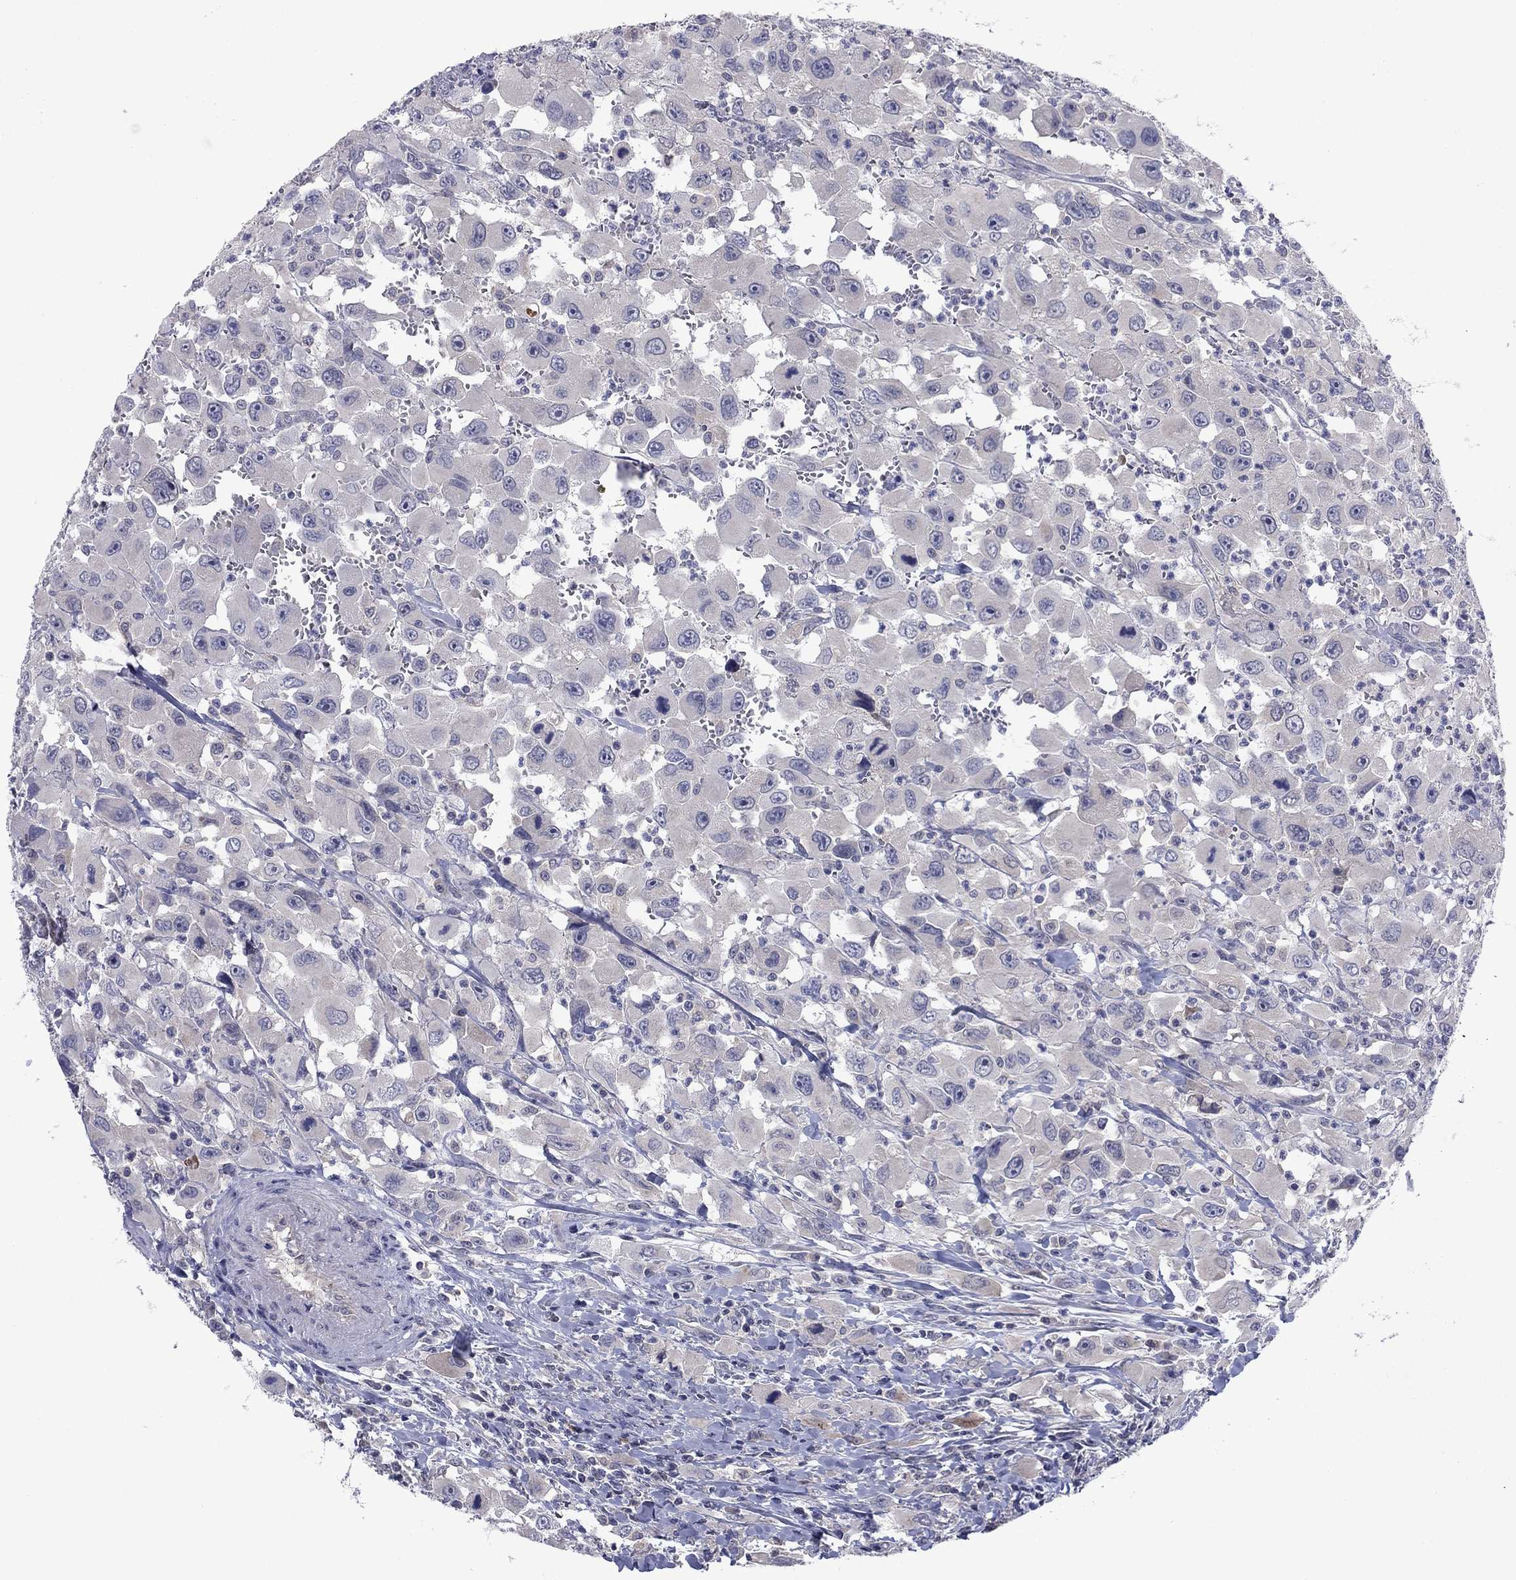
{"staining": {"intensity": "negative", "quantity": "none", "location": "none"}, "tissue": "head and neck cancer", "cell_type": "Tumor cells", "image_type": "cancer", "snomed": [{"axis": "morphology", "description": "Squamous cell carcinoma, NOS"}, {"axis": "morphology", "description": "Squamous cell carcinoma, metastatic, NOS"}, {"axis": "topography", "description": "Oral tissue"}, {"axis": "topography", "description": "Head-Neck"}], "caption": "Immunohistochemistry of human head and neck cancer reveals no staining in tumor cells. Brightfield microscopy of IHC stained with DAB (3,3'-diaminobenzidine) (brown) and hematoxylin (blue), captured at high magnification.", "gene": "GRHPR", "patient": {"sex": "female", "age": 85}}